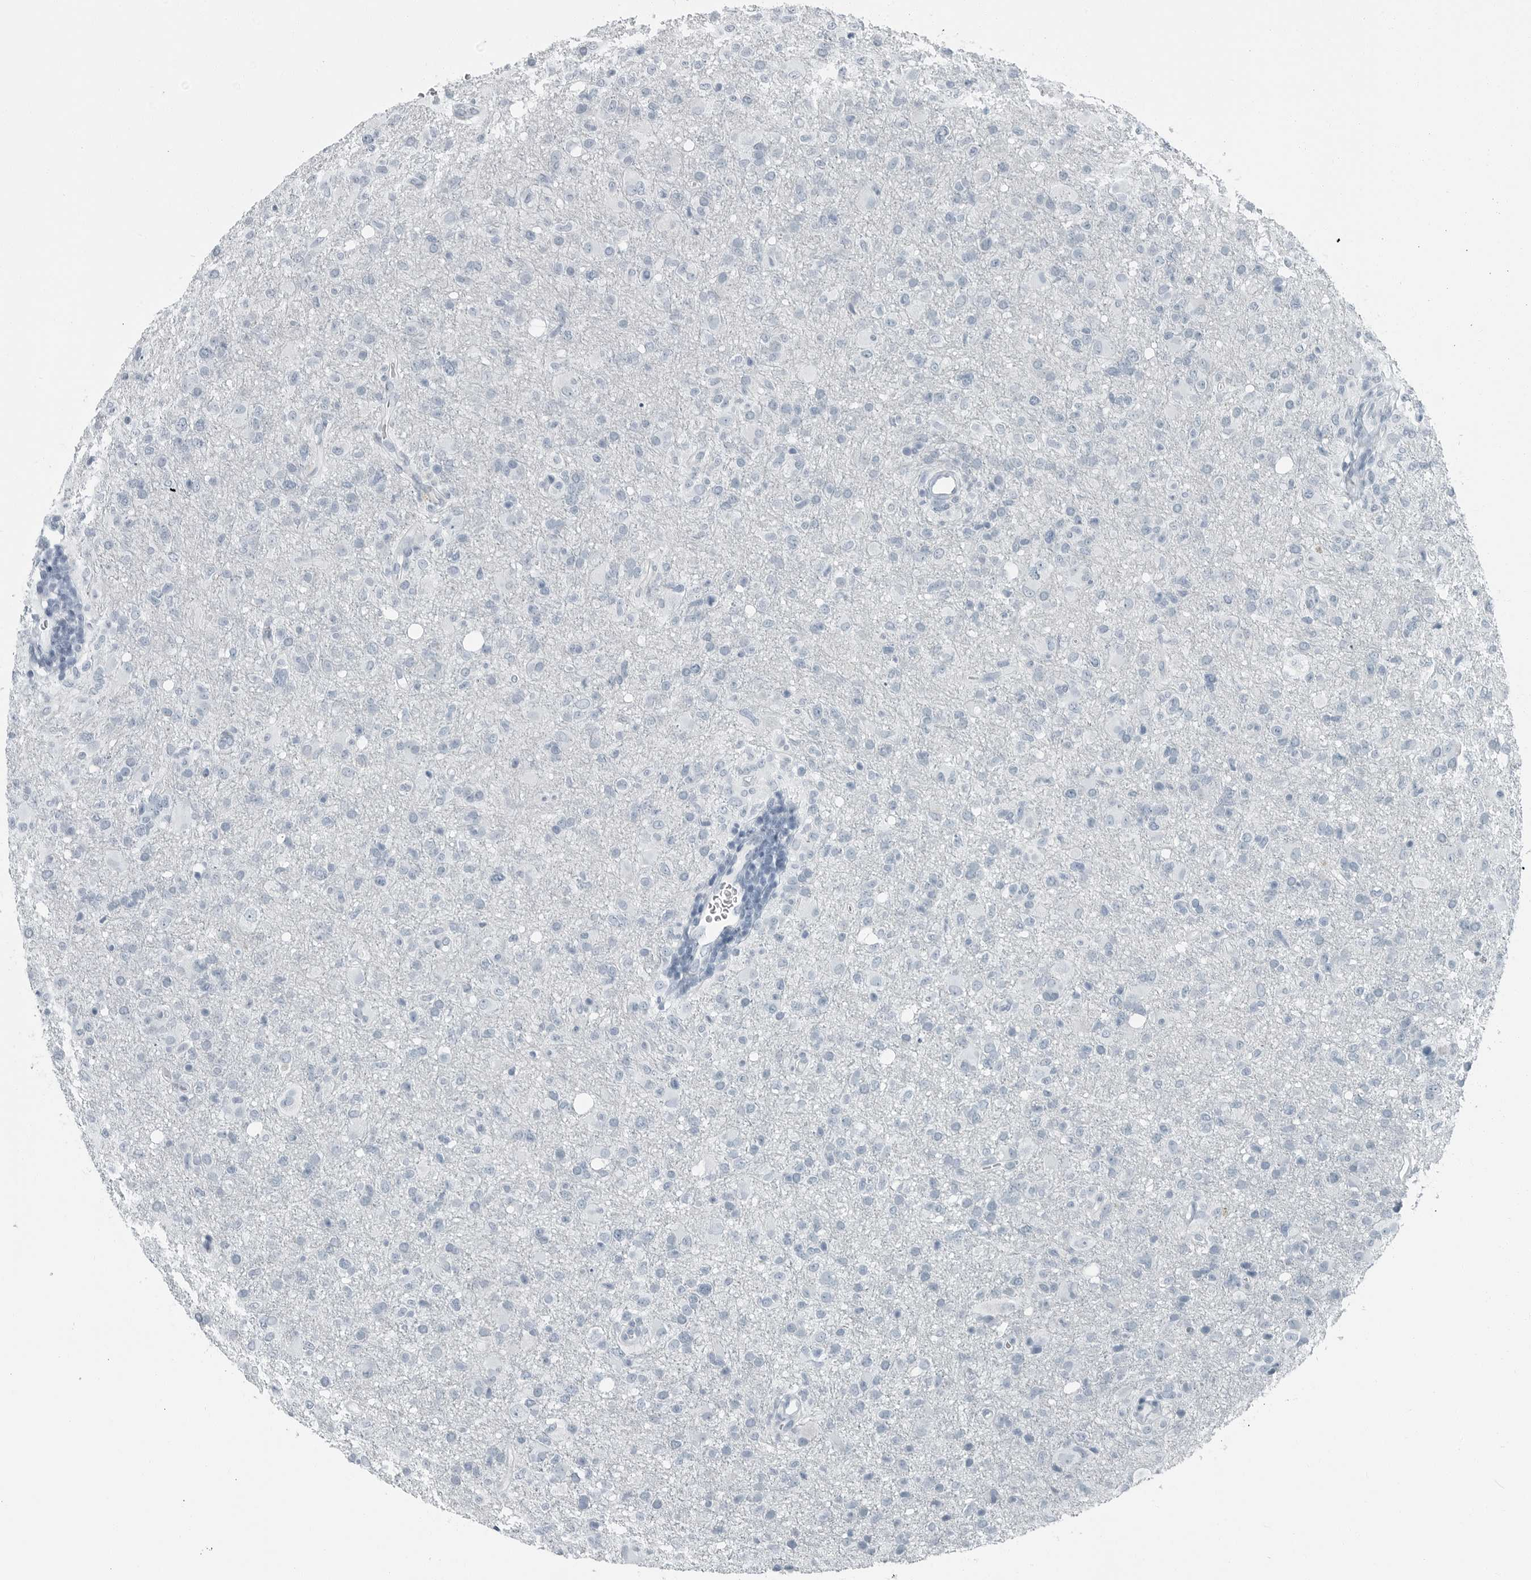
{"staining": {"intensity": "negative", "quantity": "none", "location": "none"}, "tissue": "glioma", "cell_type": "Tumor cells", "image_type": "cancer", "snomed": [{"axis": "morphology", "description": "Glioma, malignant, High grade"}, {"axis": "topography", "description": "Brain"}], "caption": "This is an immunohistochemistry image of glioma. There is no positivity in tumor cells.", "gene": "ZPBP2", "patient": {"sex": "female", "age": 57}}